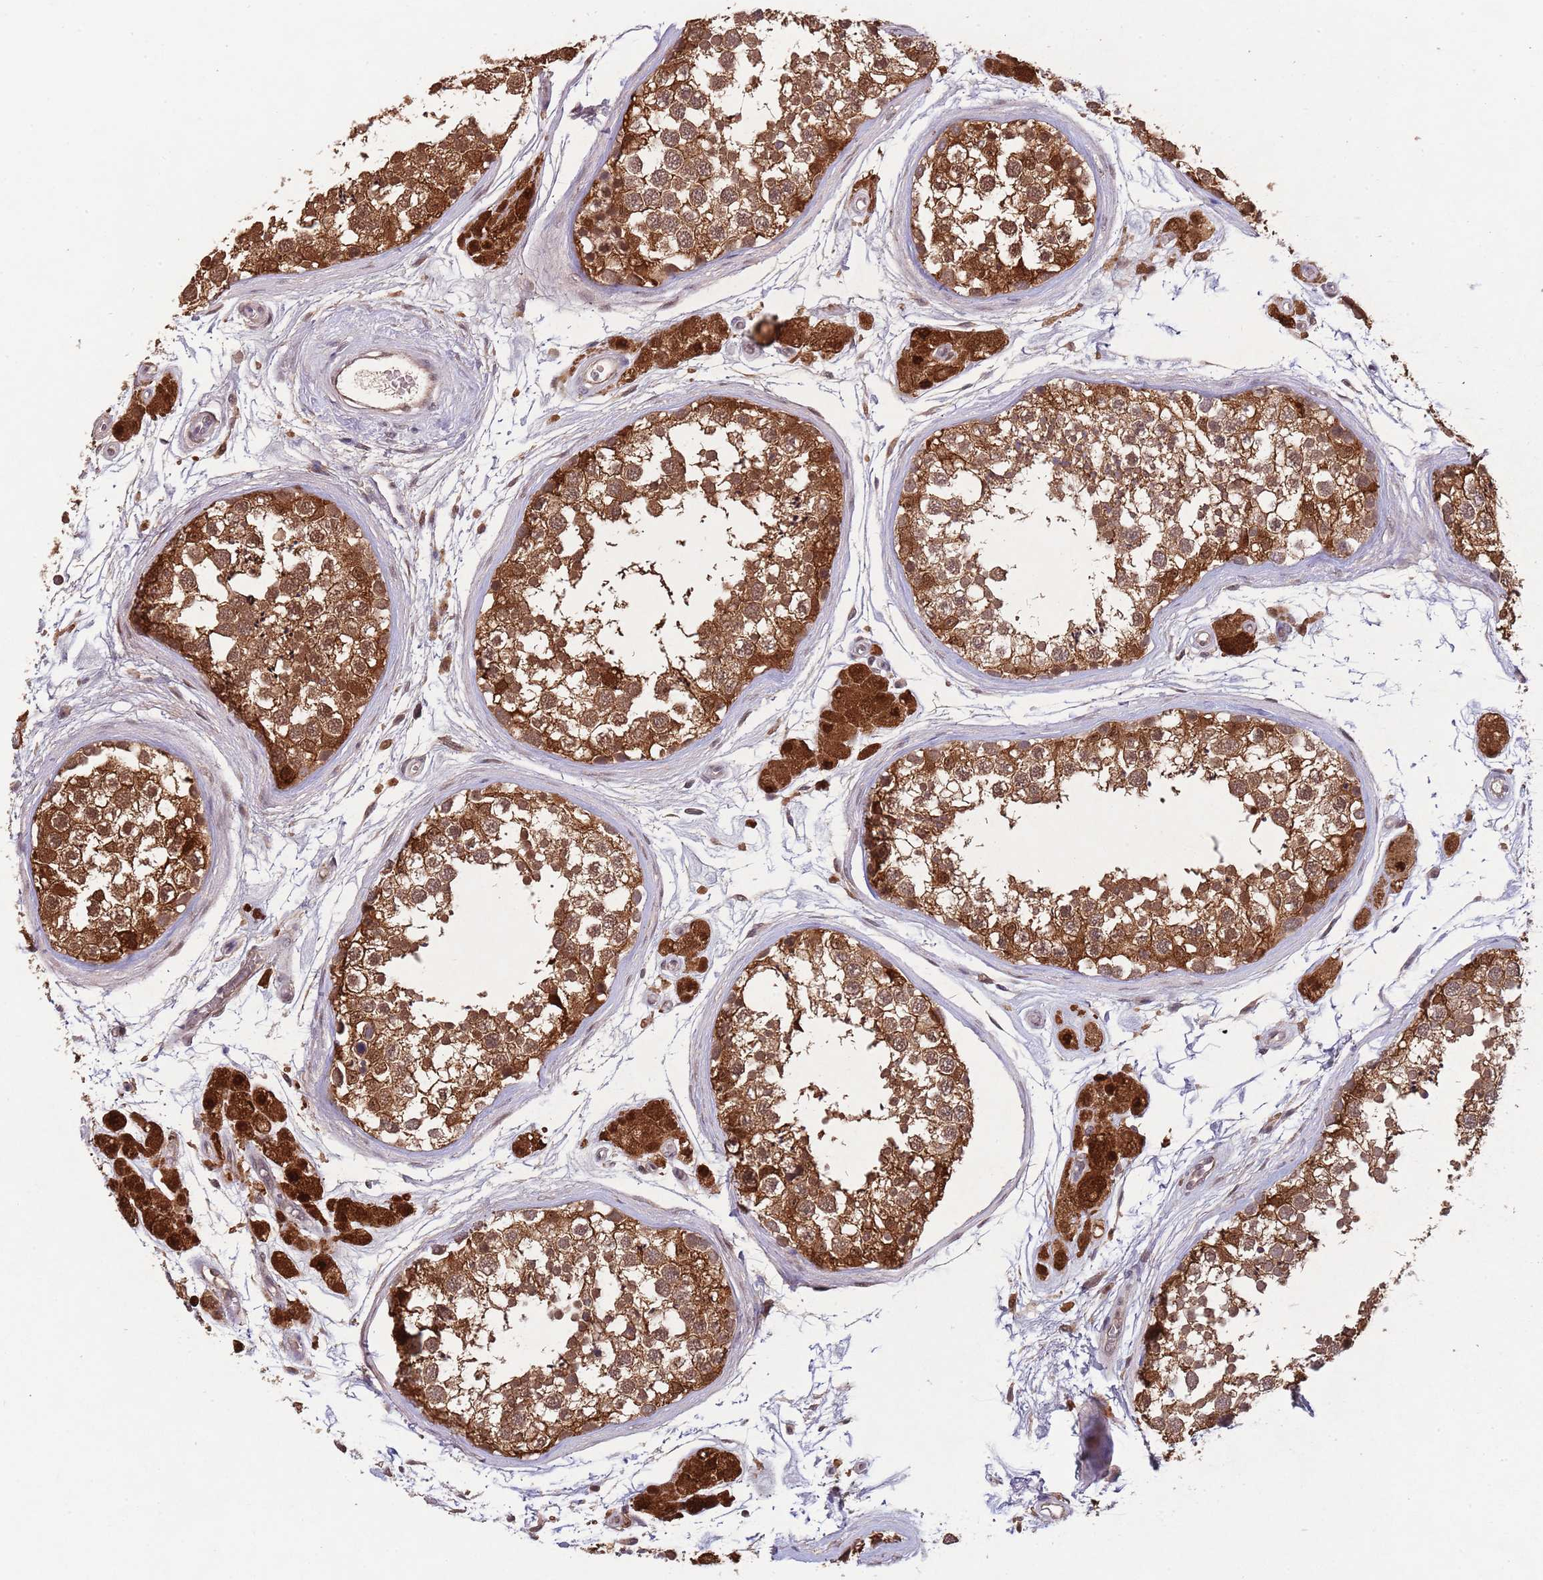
{"staining": {"intensity": "strong", "quantity": ">75%", "location": "cytoplasmic/membranous,nuclear"}, "tissue": "testis", "cell_type": "Cells in seminiferous ducts", "image_type": "normal", "snomed": [{"axis": "morphology", "description": "Normal tissue, NOS"}, {"axis": "topography", "description": "Testis"}], "caption": "A high-resolution histopathology image shows immunohistochemistry (IHC) staining of normal testis, which exhibits strong cytoplasmic/membranous,nuclear expression in approximately >75% of cells in seminiferous ducts. Nuclei are stained in blue.", "gene": "ZNF639", "patient": {"sex": "male", "age": 56}}